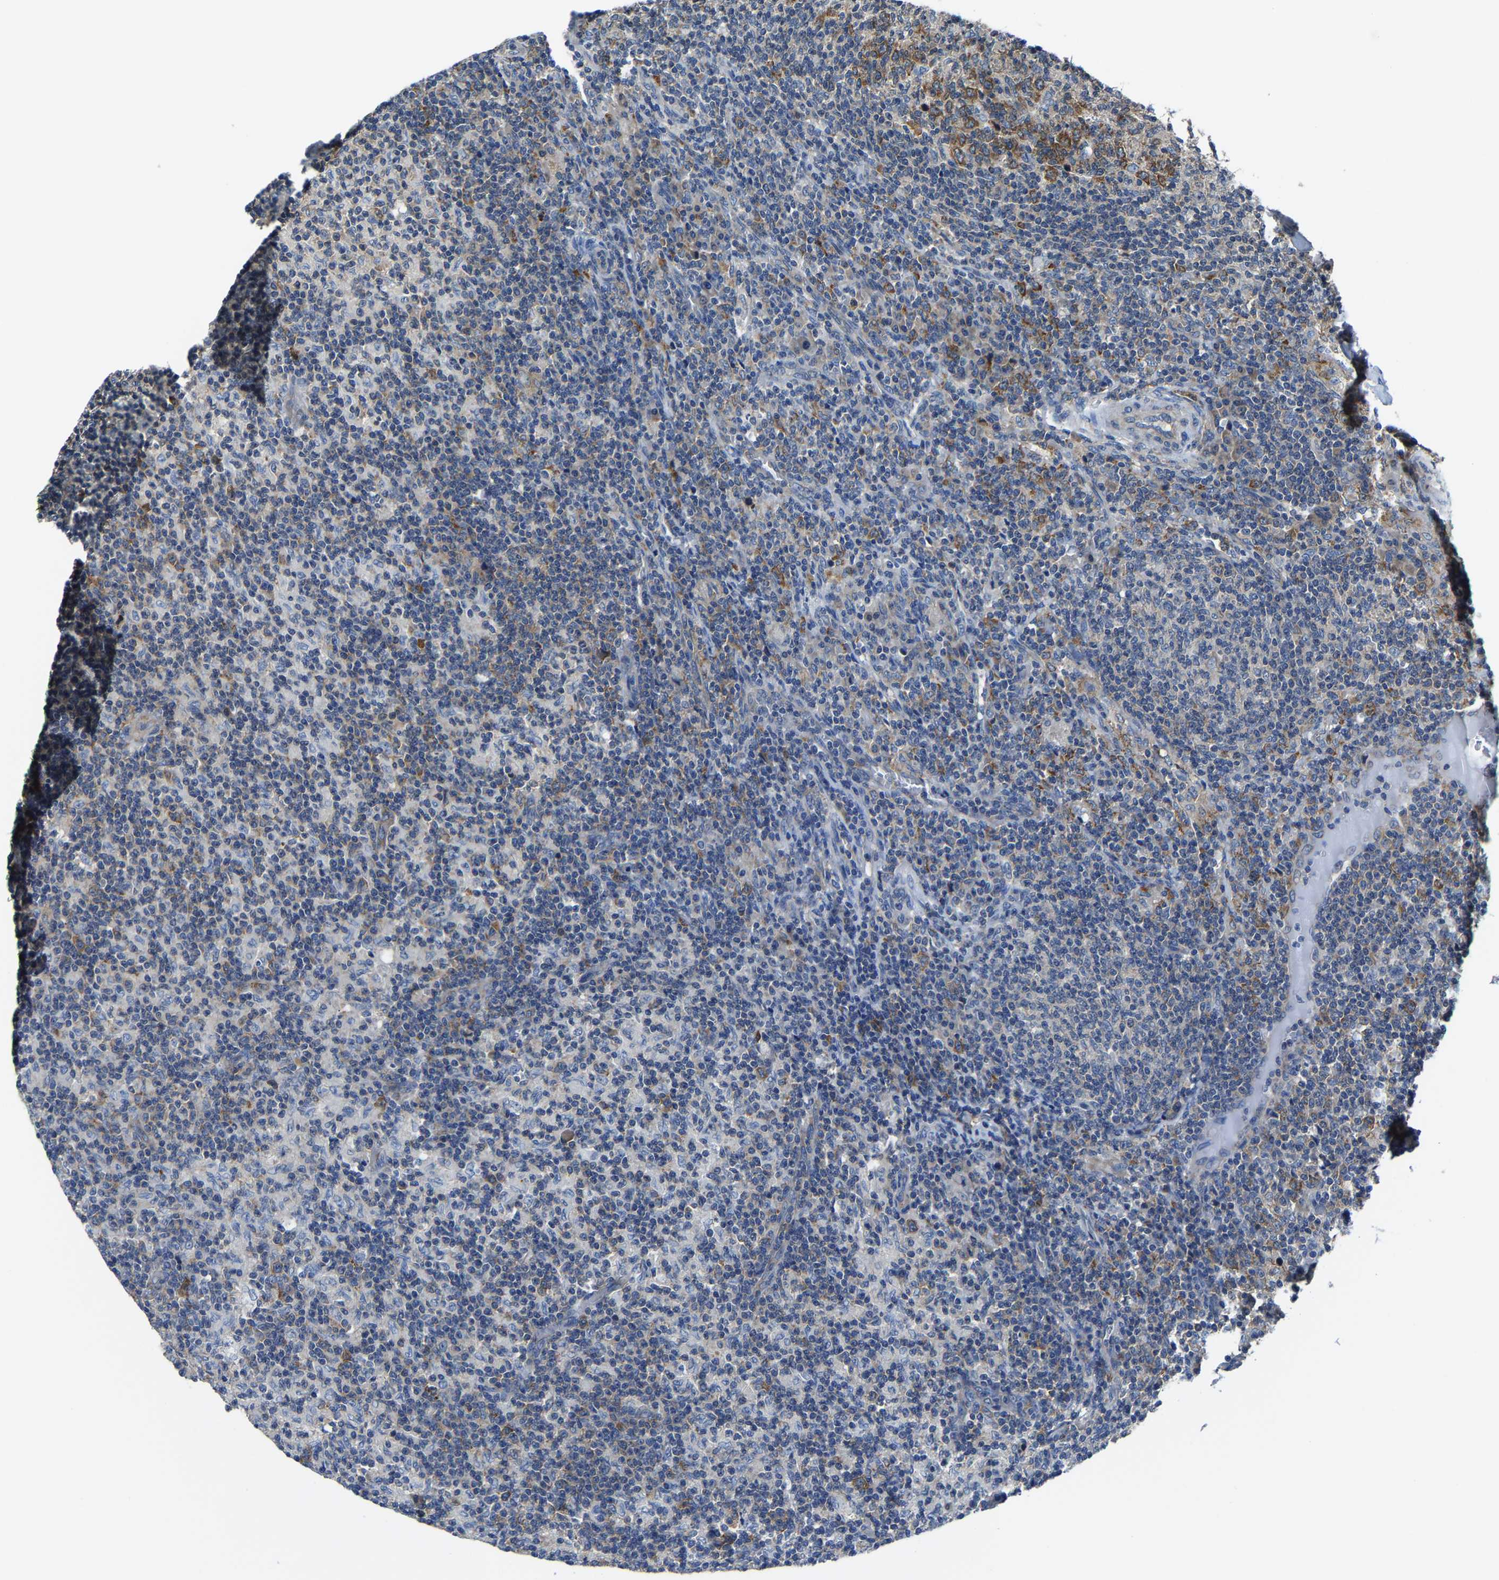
{"staining": {"intensity": "moderate", "quantity": ">75%", "location": "cytoplasmic/membranous"}, "tissue": "lymph node", "cell_type": "Germinal center cells", "image_type": "normal", "snomed": [{"axis": "morphology", "description": "Normal tissue, NOS"}, {"axis": "morphology", "description": "Inflammation, NOS"}, {"axis": "topography", "description": "Lymph node"}], "caption": "Brown immunohistochemical staining in normal human lymph node displays moderate cytoplasmic/membranous staining in about >75% of germinal center cells.", "gene": "G3BP2", "patient": {"sex": "male", "age": 55}}